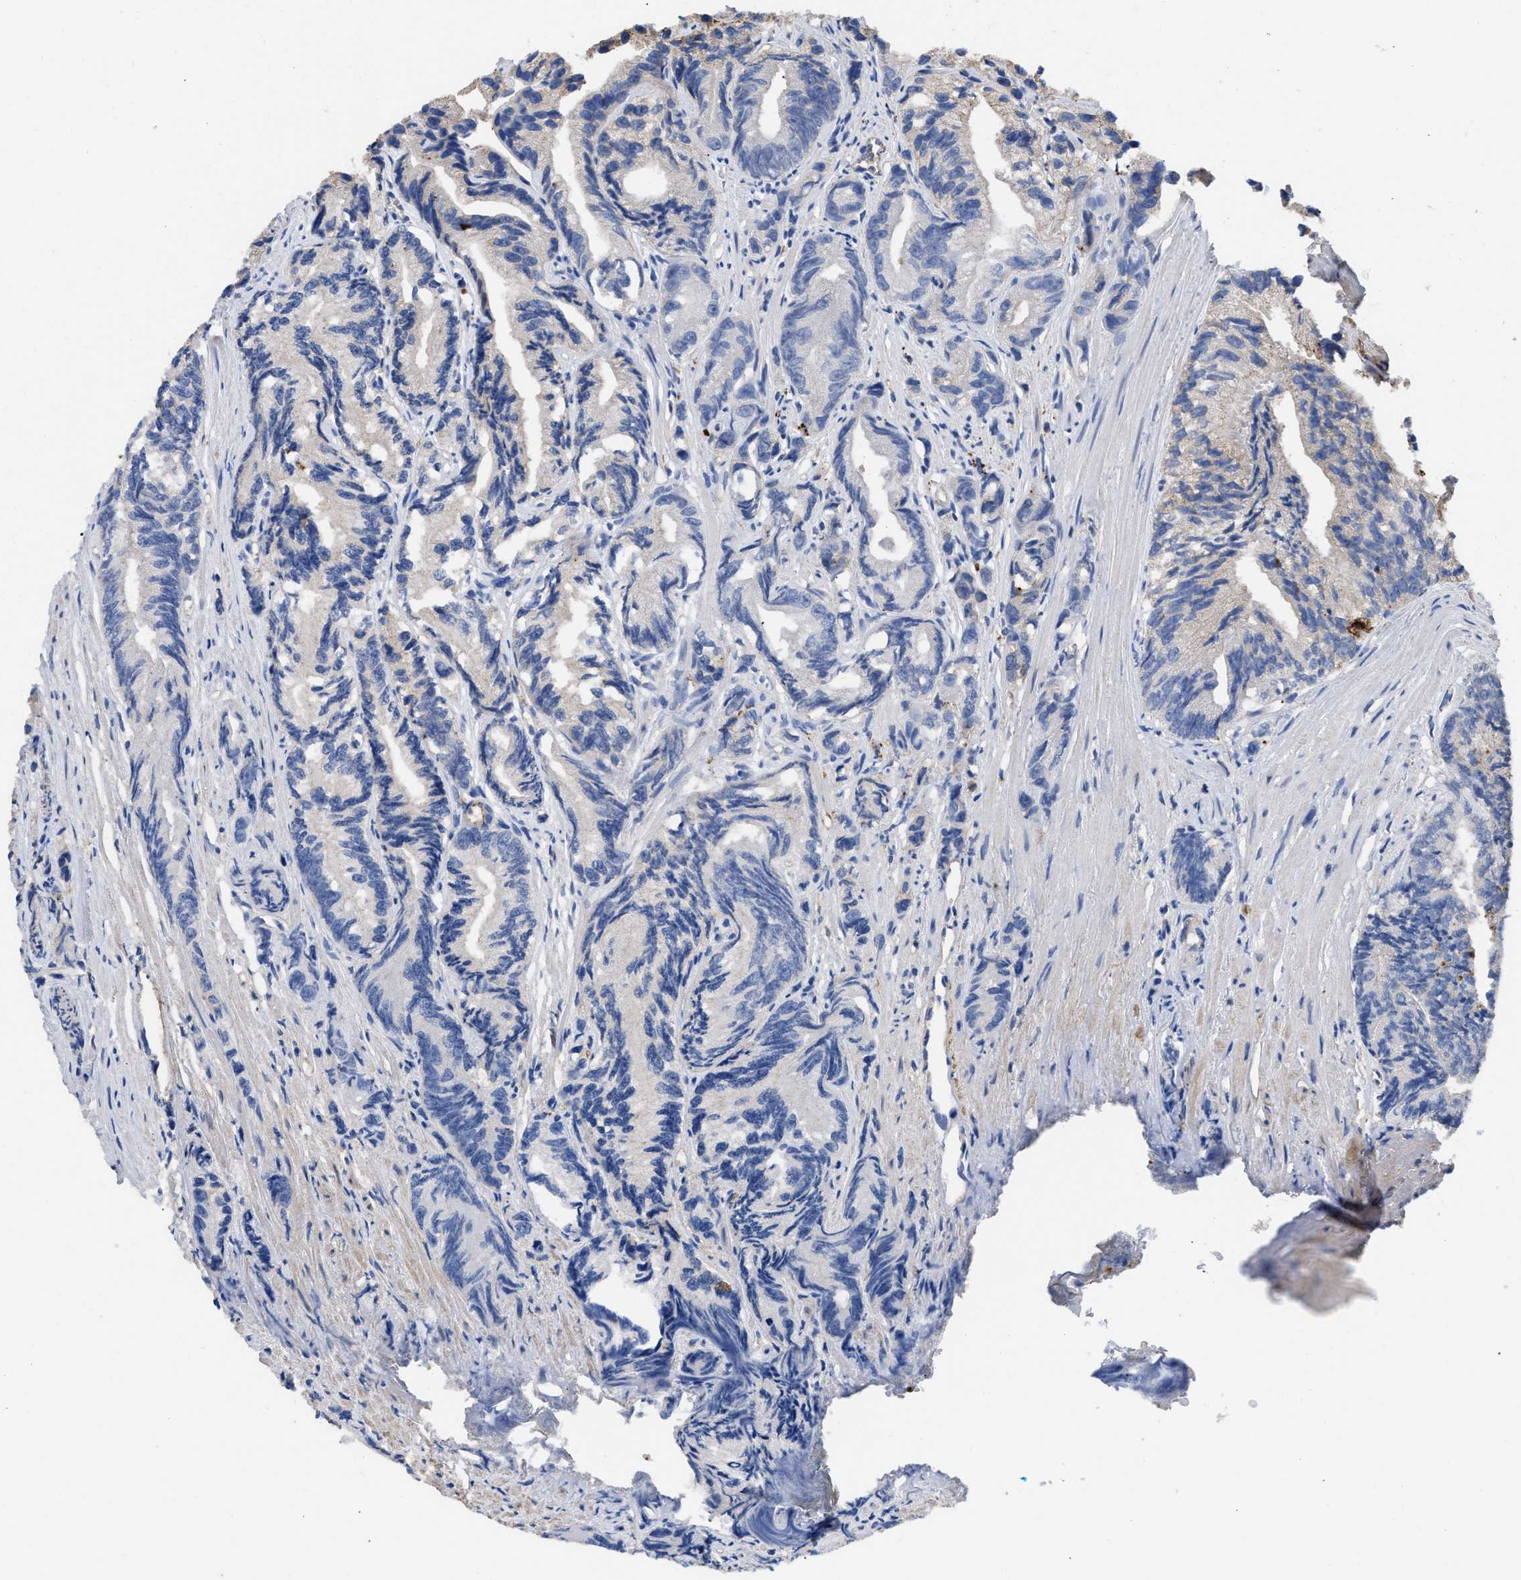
{"staining": {"intensity": "negative", "quantity": "none", "location": "none"}, "tissue": "prostate cancer", "cell_type": "Tumor cells", "image_type": "cancer", "snomed": [{"axis": "morphology", "description": "Adenocarcinoma, Low grade"}, {"axis": "topography", "description": "Prostate"}], "caption": "The immunohistochemistry (IHC) photomicrograph has no significant positivity in tumor cells of adenocarcinoma (low-grade) (prostate) tissue. The staining is performed using DAB (3,3'-diaminobenzidine) brown chromogen with nuclei counter-stained in using hematoxylin.", "gene": "USP4", "patient": {"sex": "male", "age": 89}}